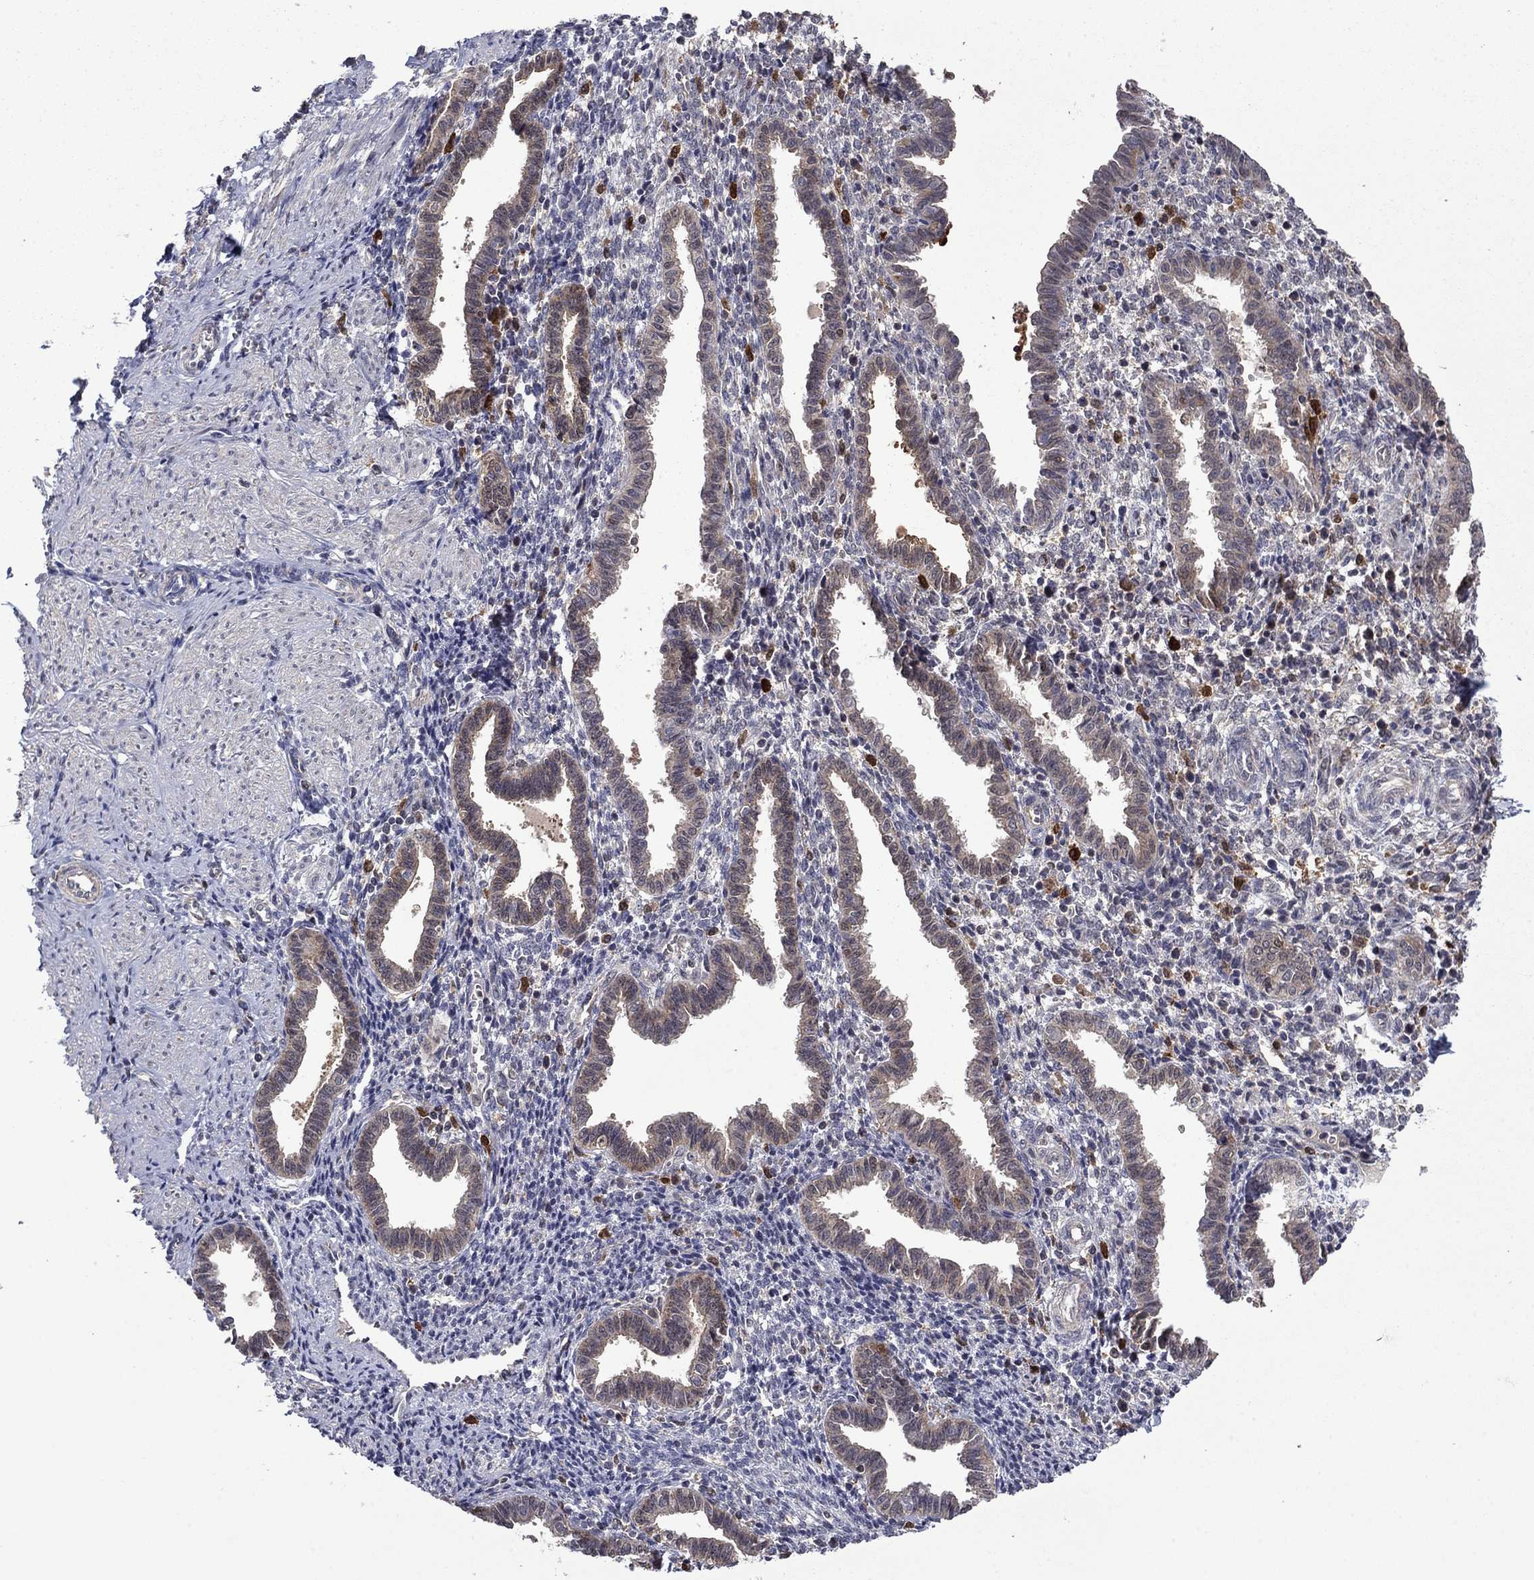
{"staining": {"intensity": "negative", "quantity": "none", "location": "none"}, "tissue": "endometrium", "cell_type": "Cells in endometrial stroma", "image_type": "normal", "snomed": [{"axis": "morphology", "description": "Normal tissue, NOS"}, {"axis": "topography", "description": "Endometrium"}], "caption": "IHC image of normal endometrium stained for a protein (brown), which reveals no staining in cells in endometrial stroma.", "gene": "TPMT", "patient": {"sex": "female", "age": 37}}